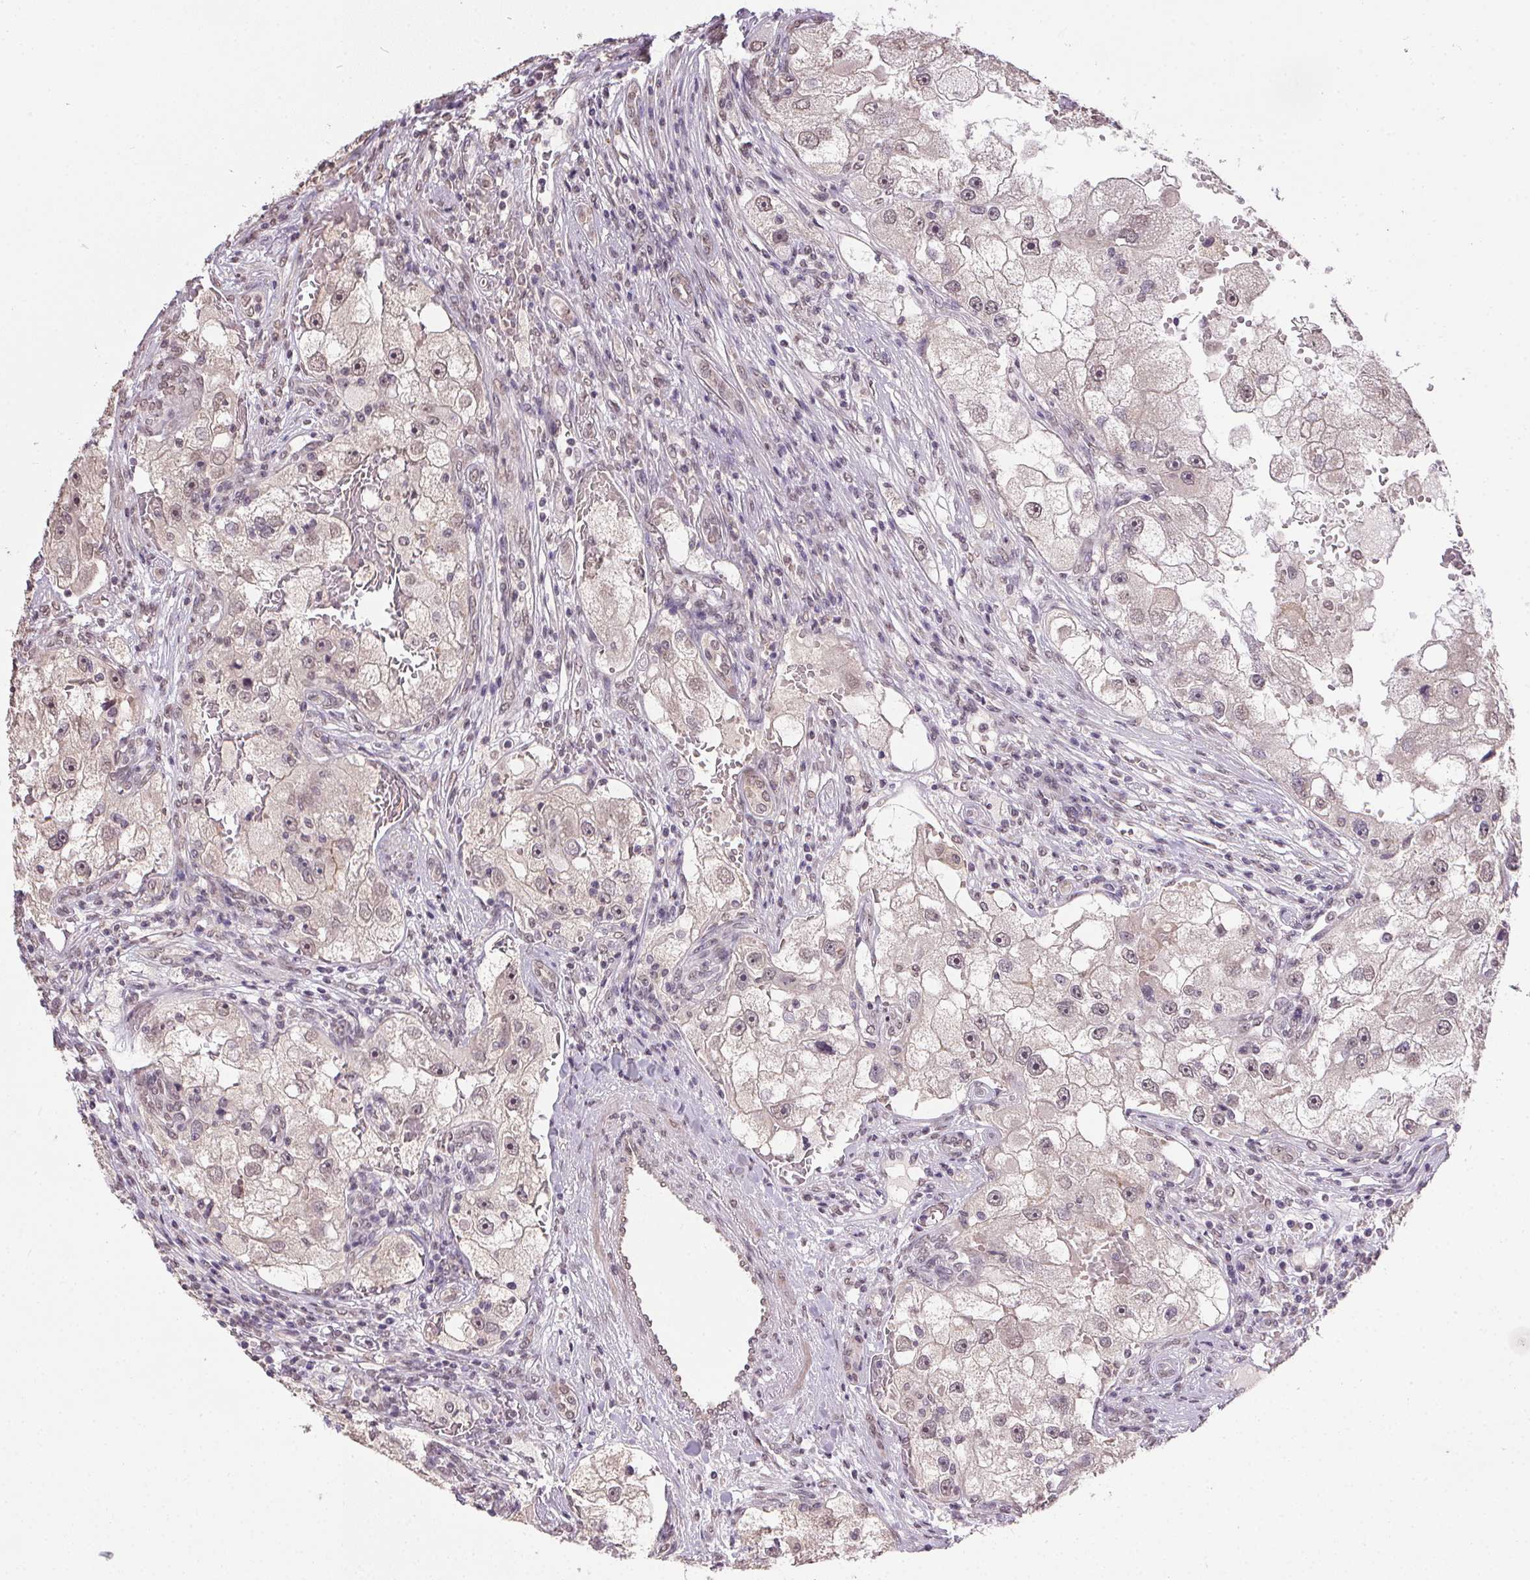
{"staining": {"intensity": "weak", "quantity": "<25%", "location": "nuclear"}, "tissue": "renal cancer", "cell_type": "Tumor cells", "image_type": "cancer", "snomed": [{"axis": "morphology", "description": "Adenocarcinoma, NOS"}, {"axis": "topography", "description": "Kidney"}], "caption": "Photomicrograph shows no significant protein staining in tumor cells of renal cancer.", "gene": "PPP4R4", "patient": {"sex": "male", "age": 63}}